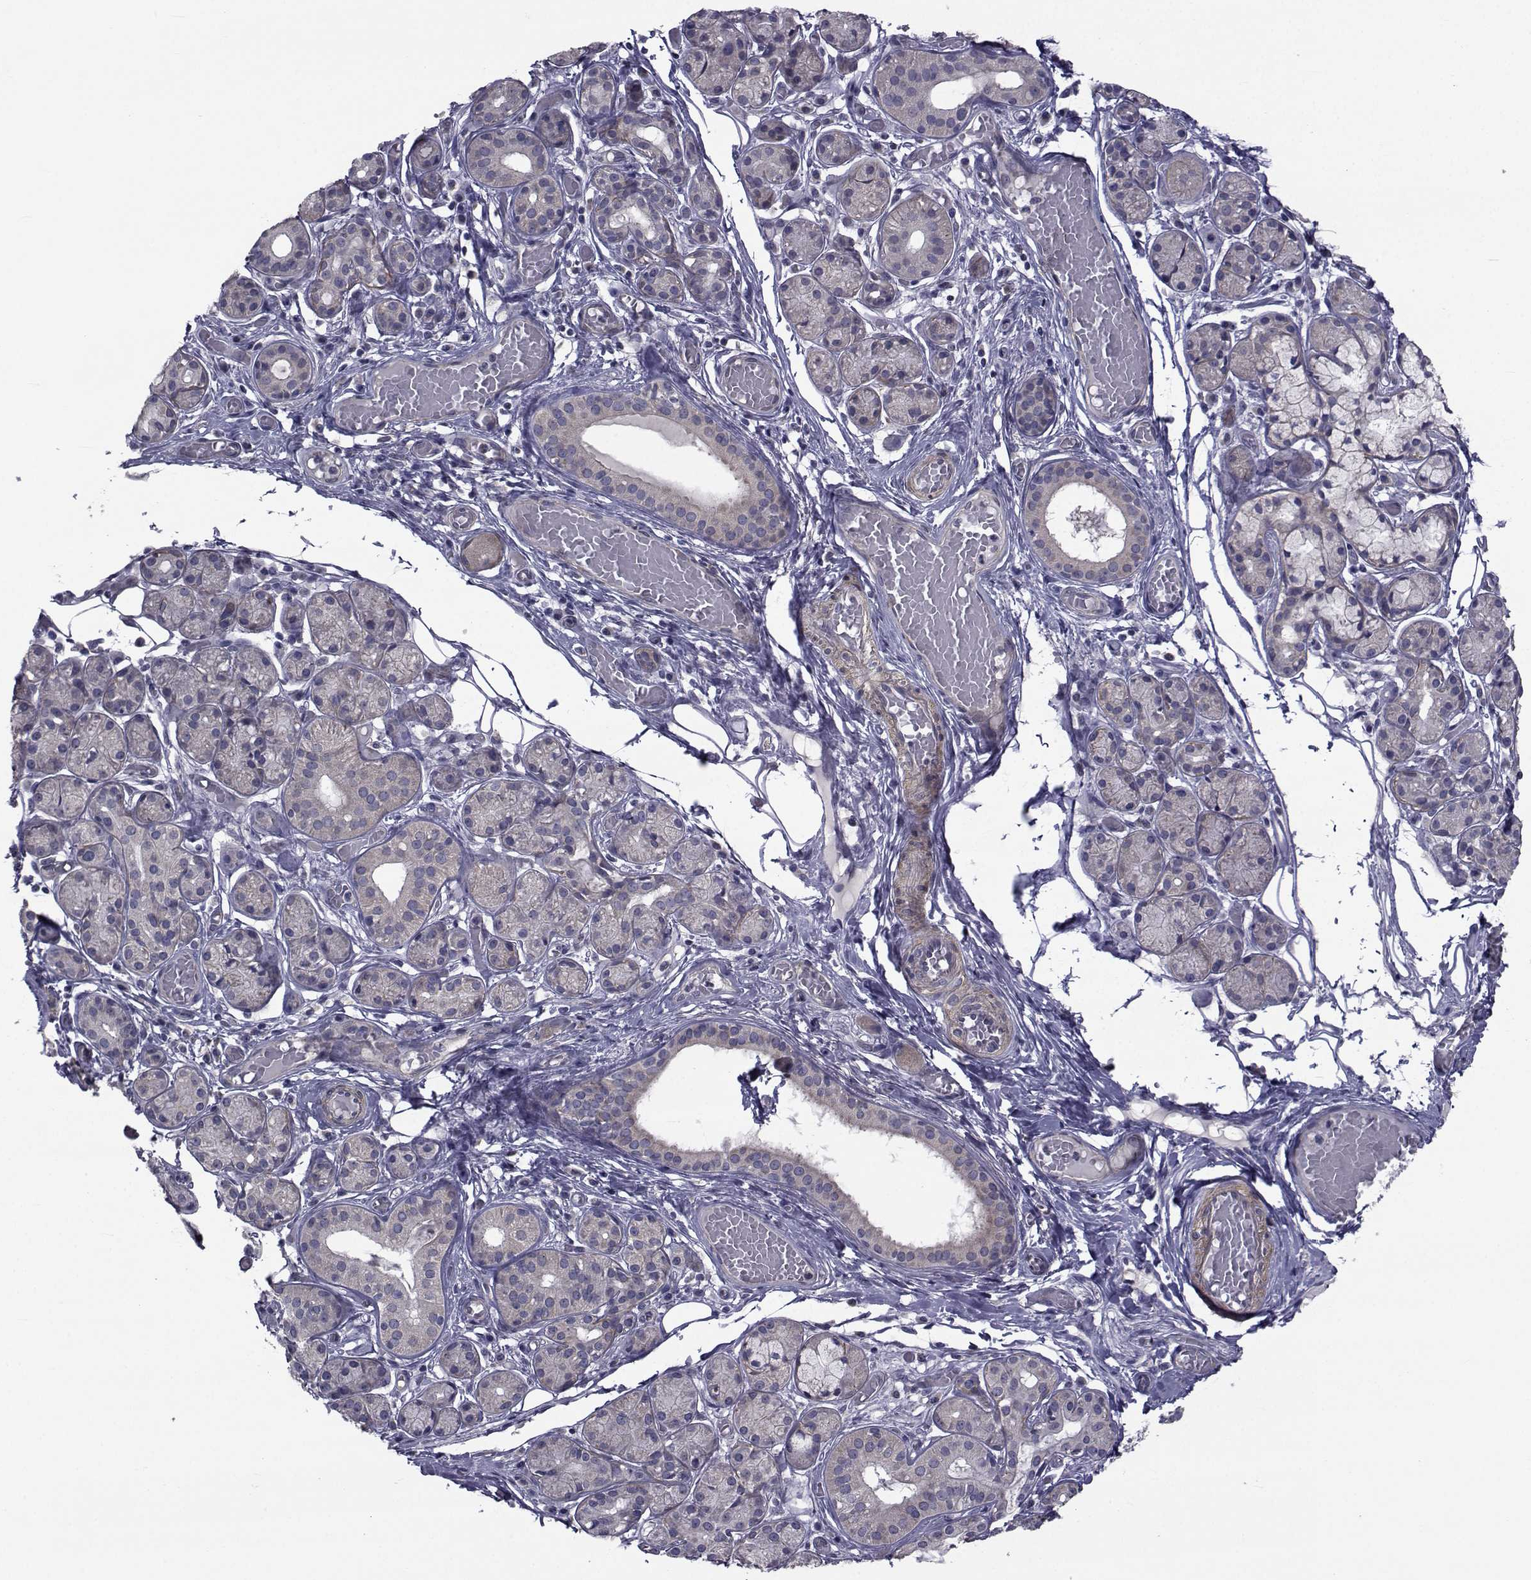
{"staining": {"intensity": "negative", "quantity": "none", "location": "none"}, "tissue": "salivary gland", "cell_type": "Glandular cells", "image_type": "normal", "snomed": [{"axis": "morphology", "description": "Normal tissue, NOS"}, {"axis": "topography", "description": "Salivary gland"}, {"axis": "topography", "description": "Peripheral nerve tissue"}], "caption": "Photomicrograph shows no significant protein positivity in glandular cells of benign salivary gland.", "gene": "CFAP74", "patient": {"sex": "male", "age": 71}}